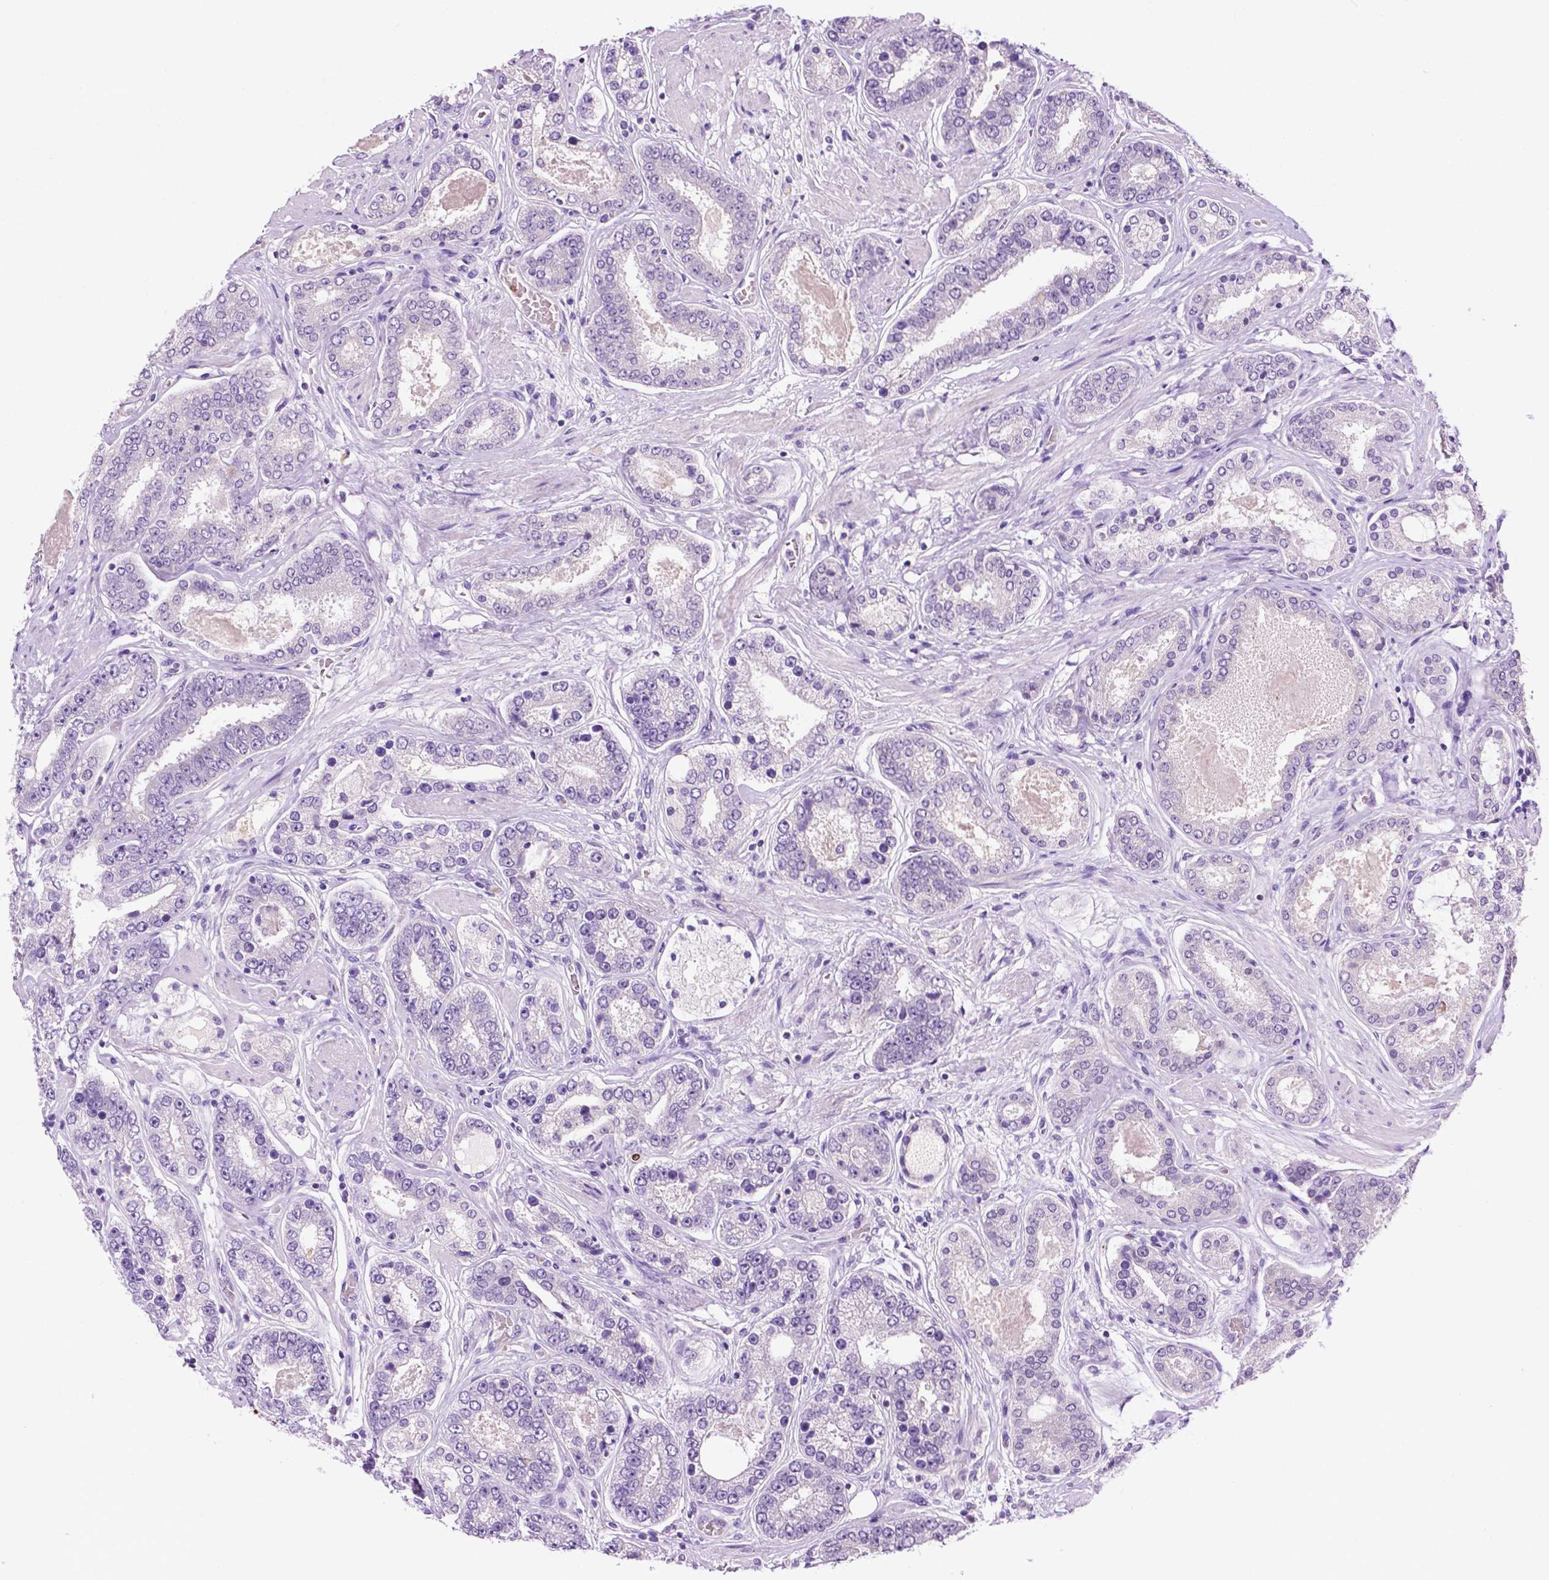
{"staining": {"intensity": "negative", "quantity": "none", "location": "none"}, "tissue": "prostate cancer", "cell_type": "Tumor cells", "image_type": "cancer", "snomed": [{"axis": "morphology", "description": "Adenocarcinoma, High grade"}, {"axis": "topography", "description": "Prostate"}], "caption": "Immunohistochemistry (IHC) micrograph of neoplastic tissue: high-grade adenocarcinoma (prostate) stained with DAB exhibits no significant protein positivity in tumor cells.", "gene": "MMP27", "patient": {"sex": "male", "age": 63}}